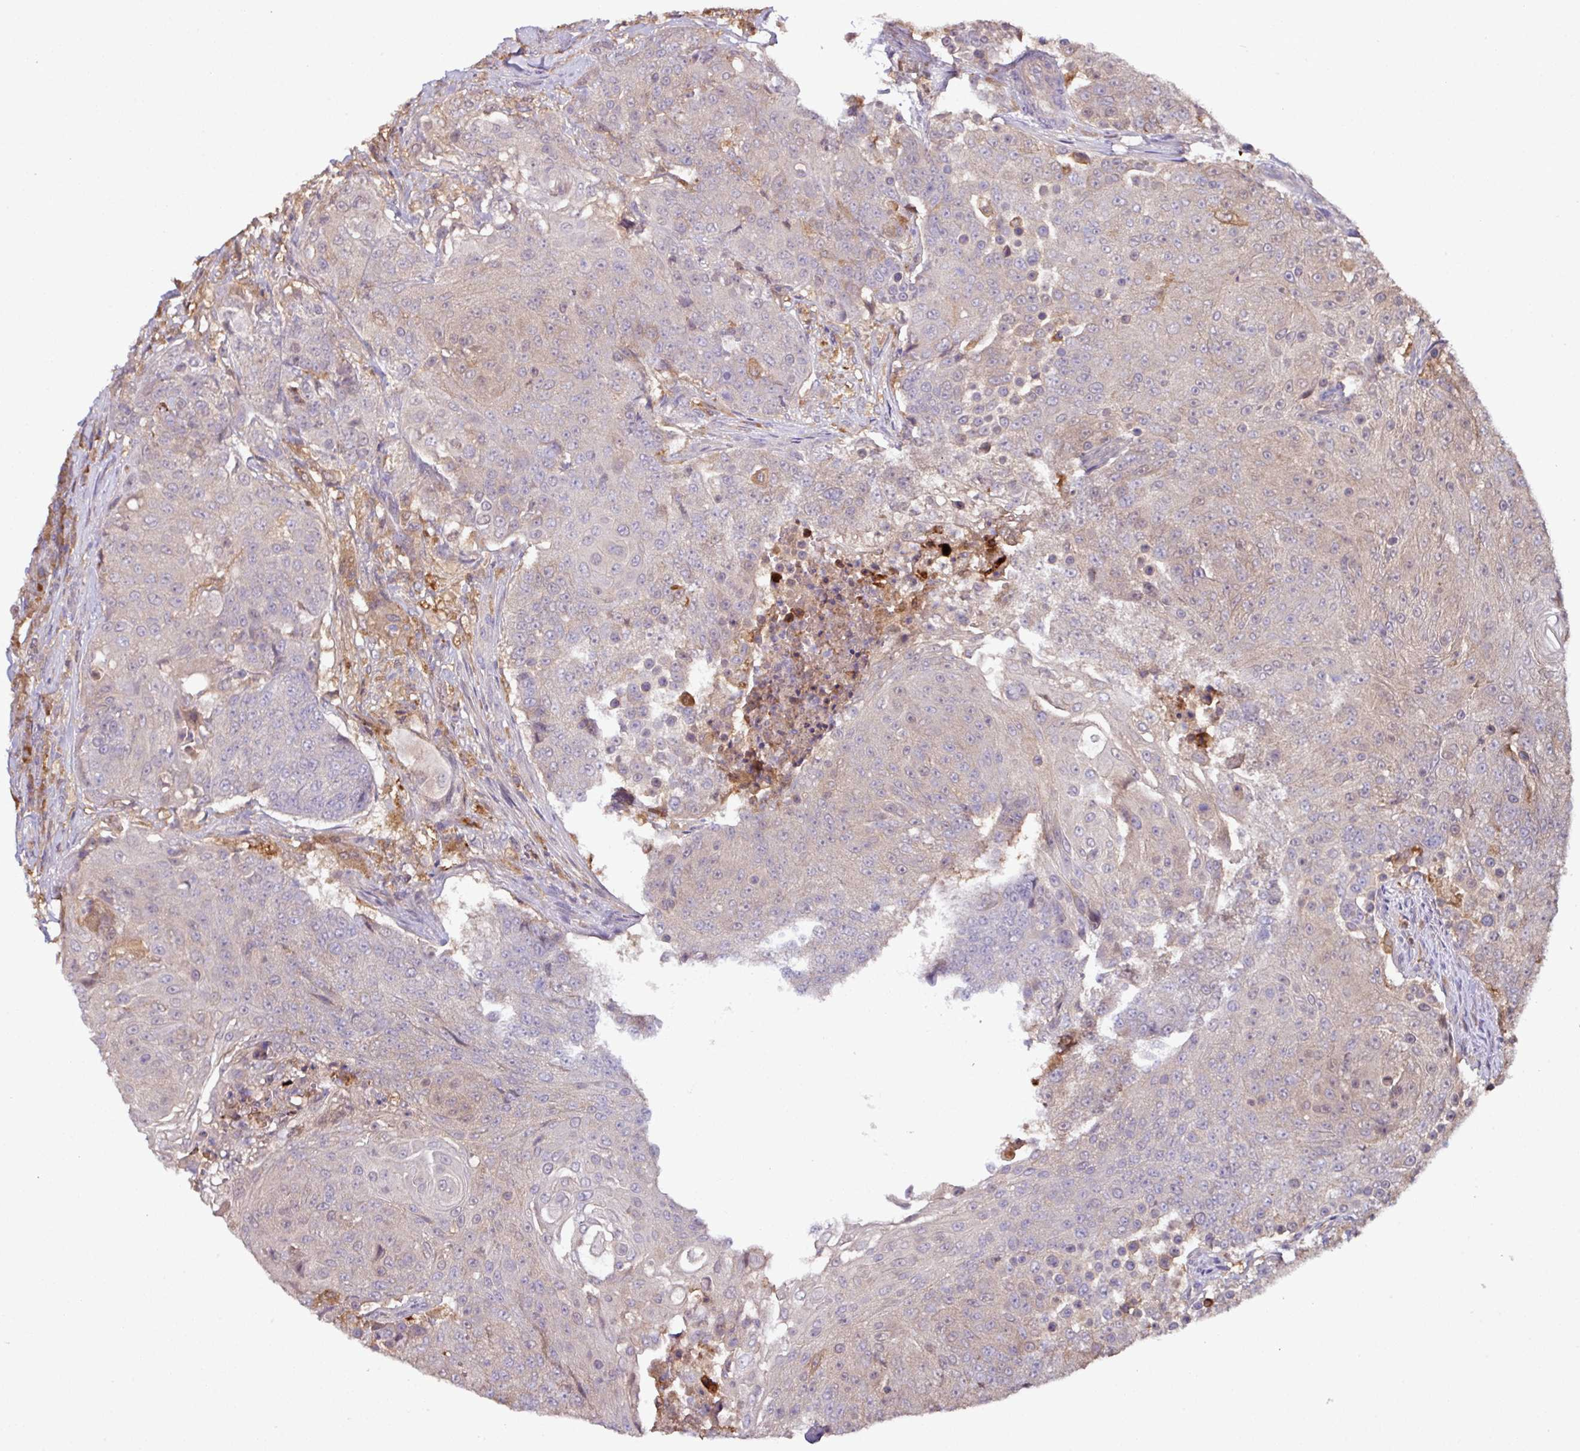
{"staining": {"intensity": "weak", "quantity": "<25%", "location": "cytoplasmic/membranous"}, "tissue": "urothelial cancer", "cell_type": "Tumor cells", "image_type": "cancer", "snomed": [{"axis": "morphology", "description": "Urothelial carcinoma, High grade"}, {"axis": "topography", "description": "Urinary bladder"}], "caption": "Urothelial cancer was stained to show a protein in brown. There is no significant expression in tumor cells.", "gene": "GNPDA1", "patient": {"sex": "female", "age": 63}}